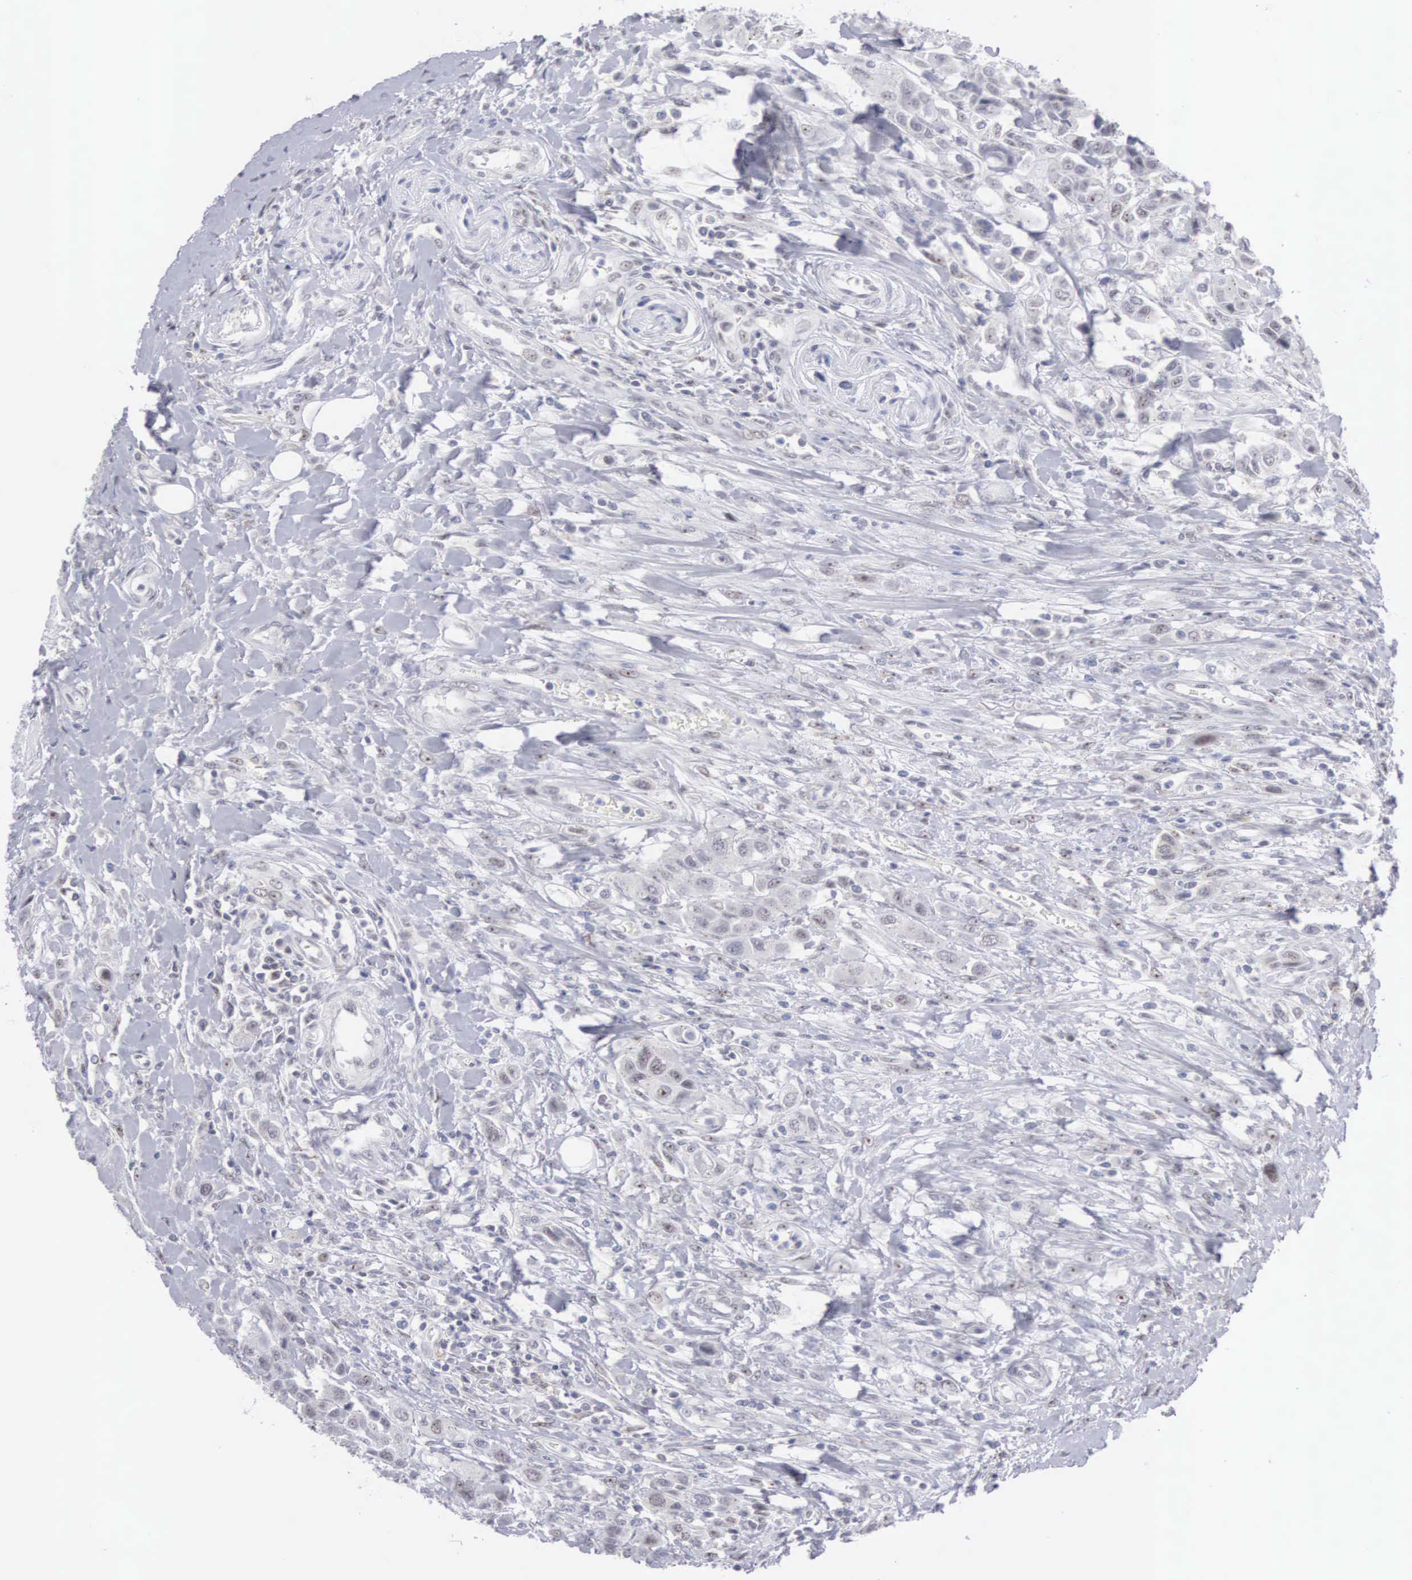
{"staining": {"intensity": "negative", "quantity": "none", "location": "none"}, "tissue": "urothelial cancer", "cell_type": "Tumor cells", "image_type": "cancer", "snomed": [{"axis": "morphology", "description": "Urothelial carcinoma, High grade"}, {"axis": "topography", "description": "Urinary bladder"}], "caption": "Immunohistochemistry (IHC) image of neoplastic tissue: urothelial carcinoma (high-grade) stained with DAB exhibits no significant protein positivity in tumor cells.", "gene": "MNAT1", "patient": {"sex": "male", "age": 50}}